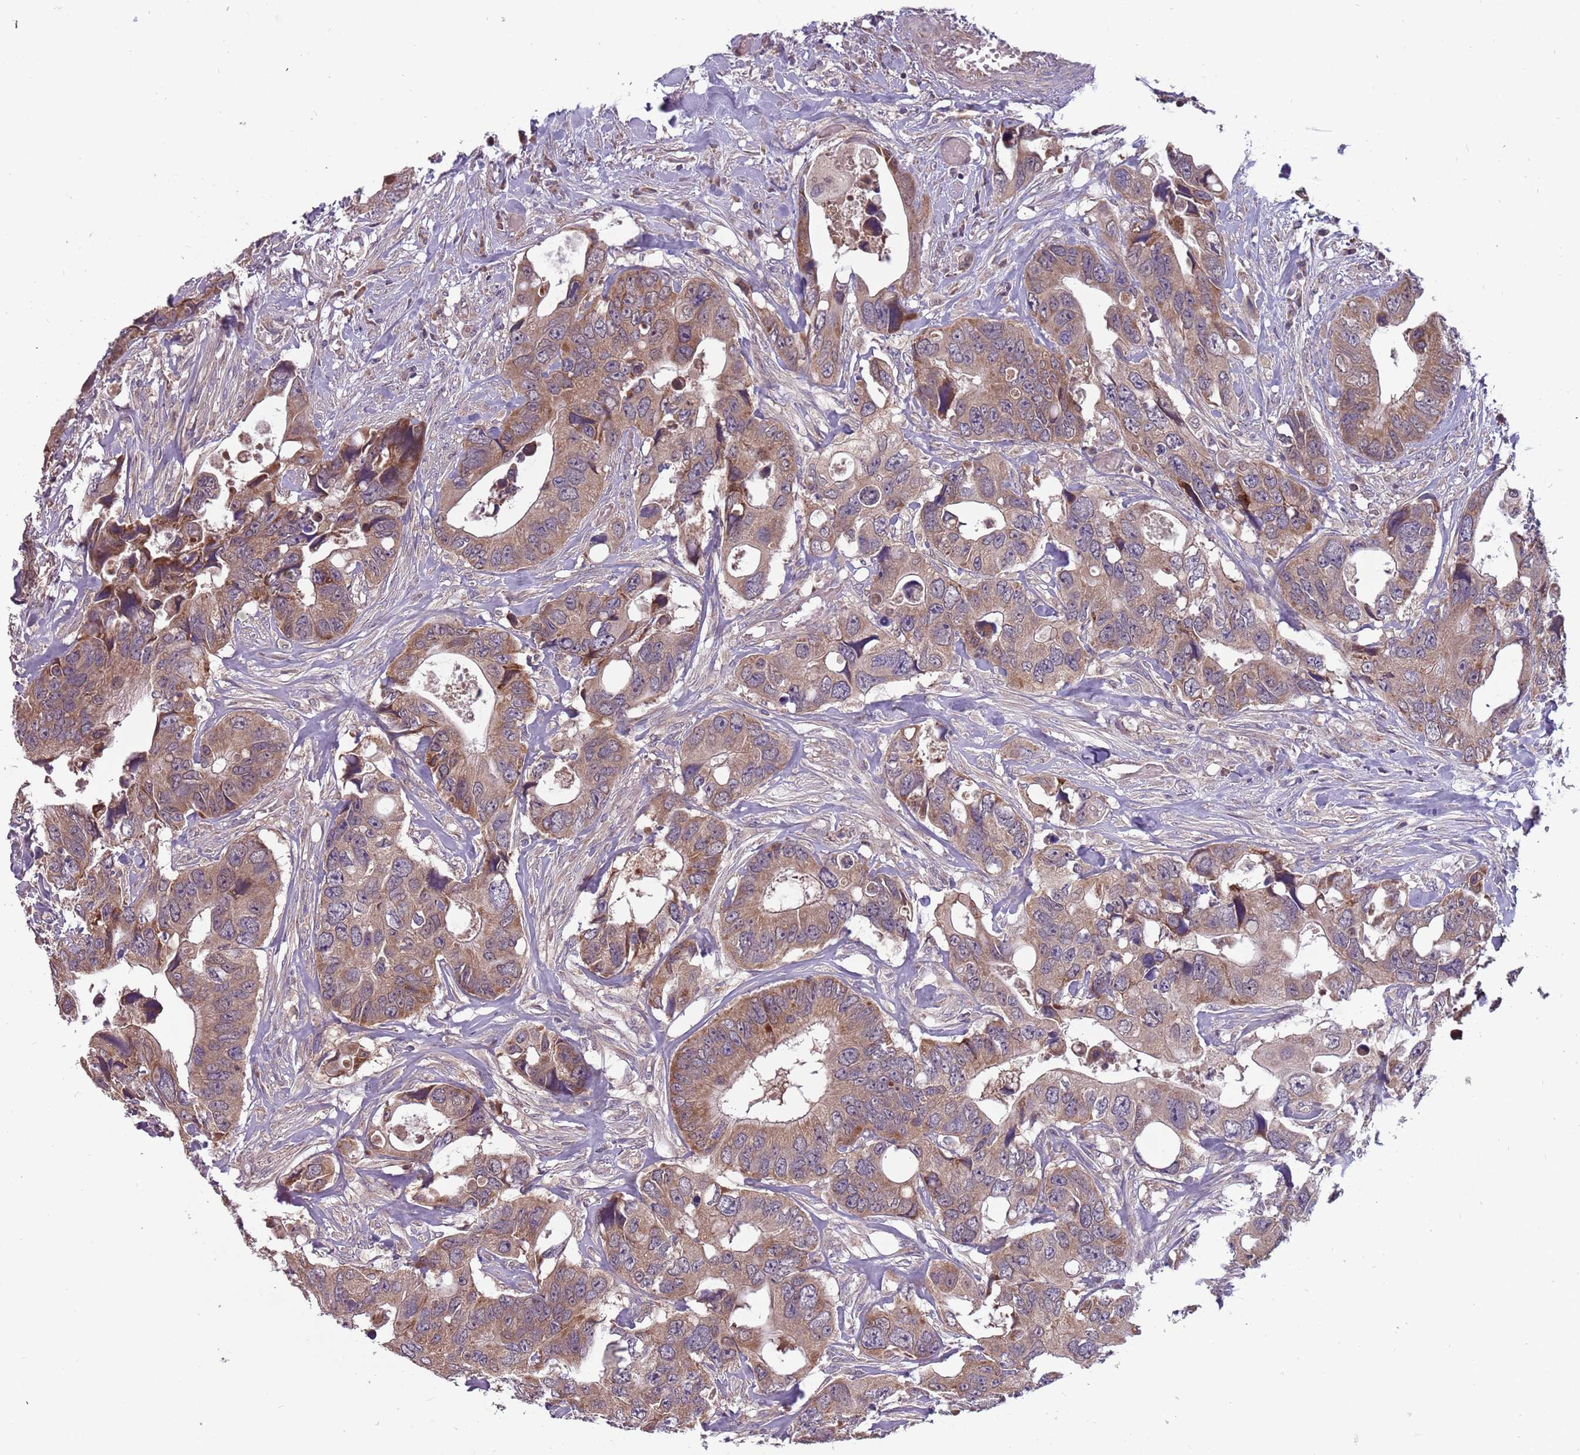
{"staining": {"intensity": "moderate", "quantity": "25%-75%", "location": "cytoplasmic/membranous"}, "tissue": "colorectal cancer", "cell_type": "Tumor cells", "image_type": "cancer", "snomed": [{"axis": "morphology", "description": "Adenocarcinoma, NOS"}, {"axis": "topography", "description": "Rectum"}], "caption": "There is medium levels of moderate cytoplasmic/membranous expression in tumor cells of colorectal cancer, as demonstrated by immunohistochemical staining (brown color).", "gene": "RNF181", "patient": {"sex": "male", "age": 57}}